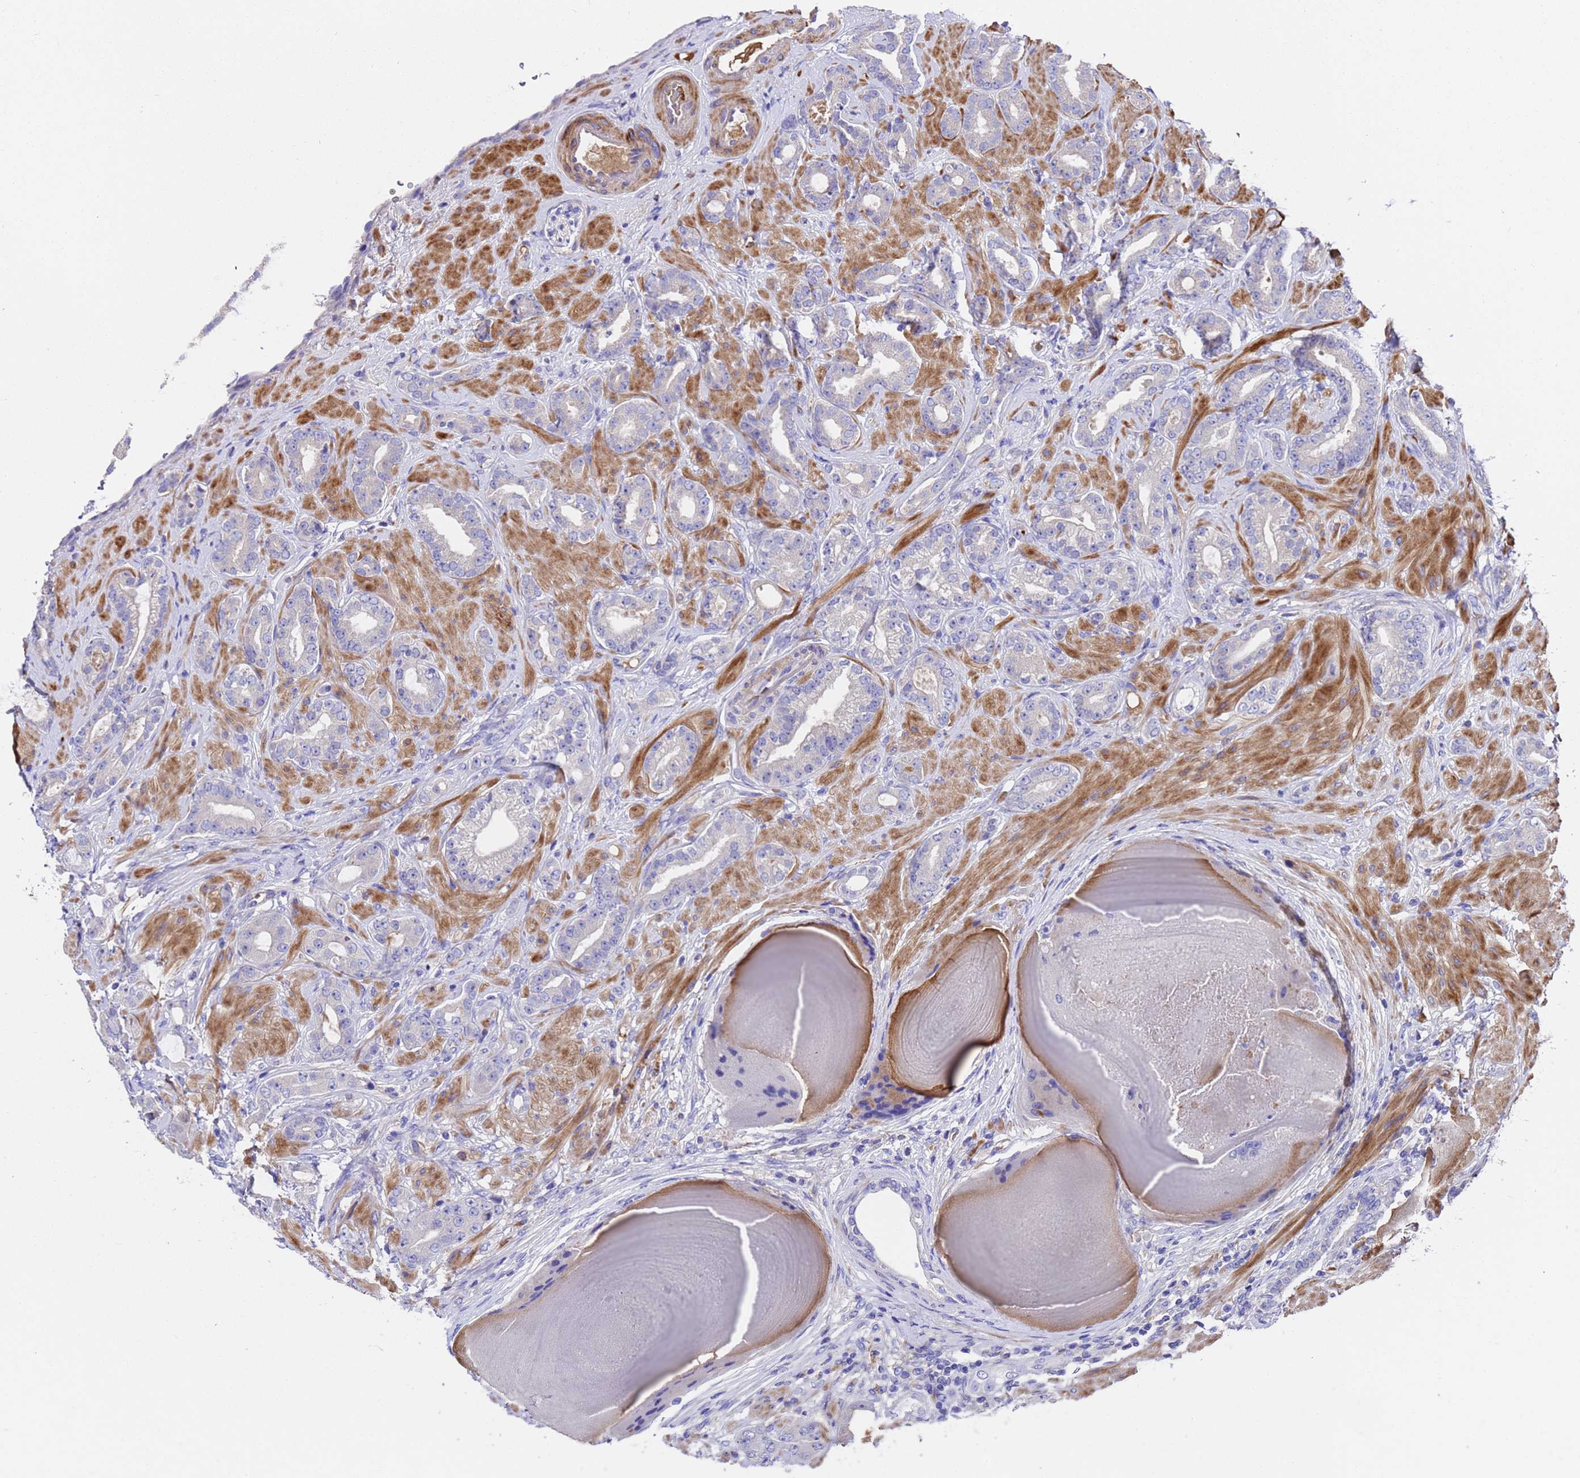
{"staining": {"intensity": "negative", "quantity": "none", "location": "none"}, "tissue": "prostate cancer", "cell_type": "Tumor cells", "image_type": "cancer", "snomed": [{"axis": "morphology", "description": "Adenocarcinoma, Low grade"}, {"axis": "topography", "description": "Prostate"}], "caption": "The immunohistochemistry (IHC) histopathology image has no significant expression in tumor cells of prostate cancer (adenocarcinoma (low-grade)) tissue. (DAB (3,3'-diaminobenzidine) IHC visualized using brightfield microscopy, high magnification).", "gene": "ELP6", "patient": {"sex": "male", "age": 57}}